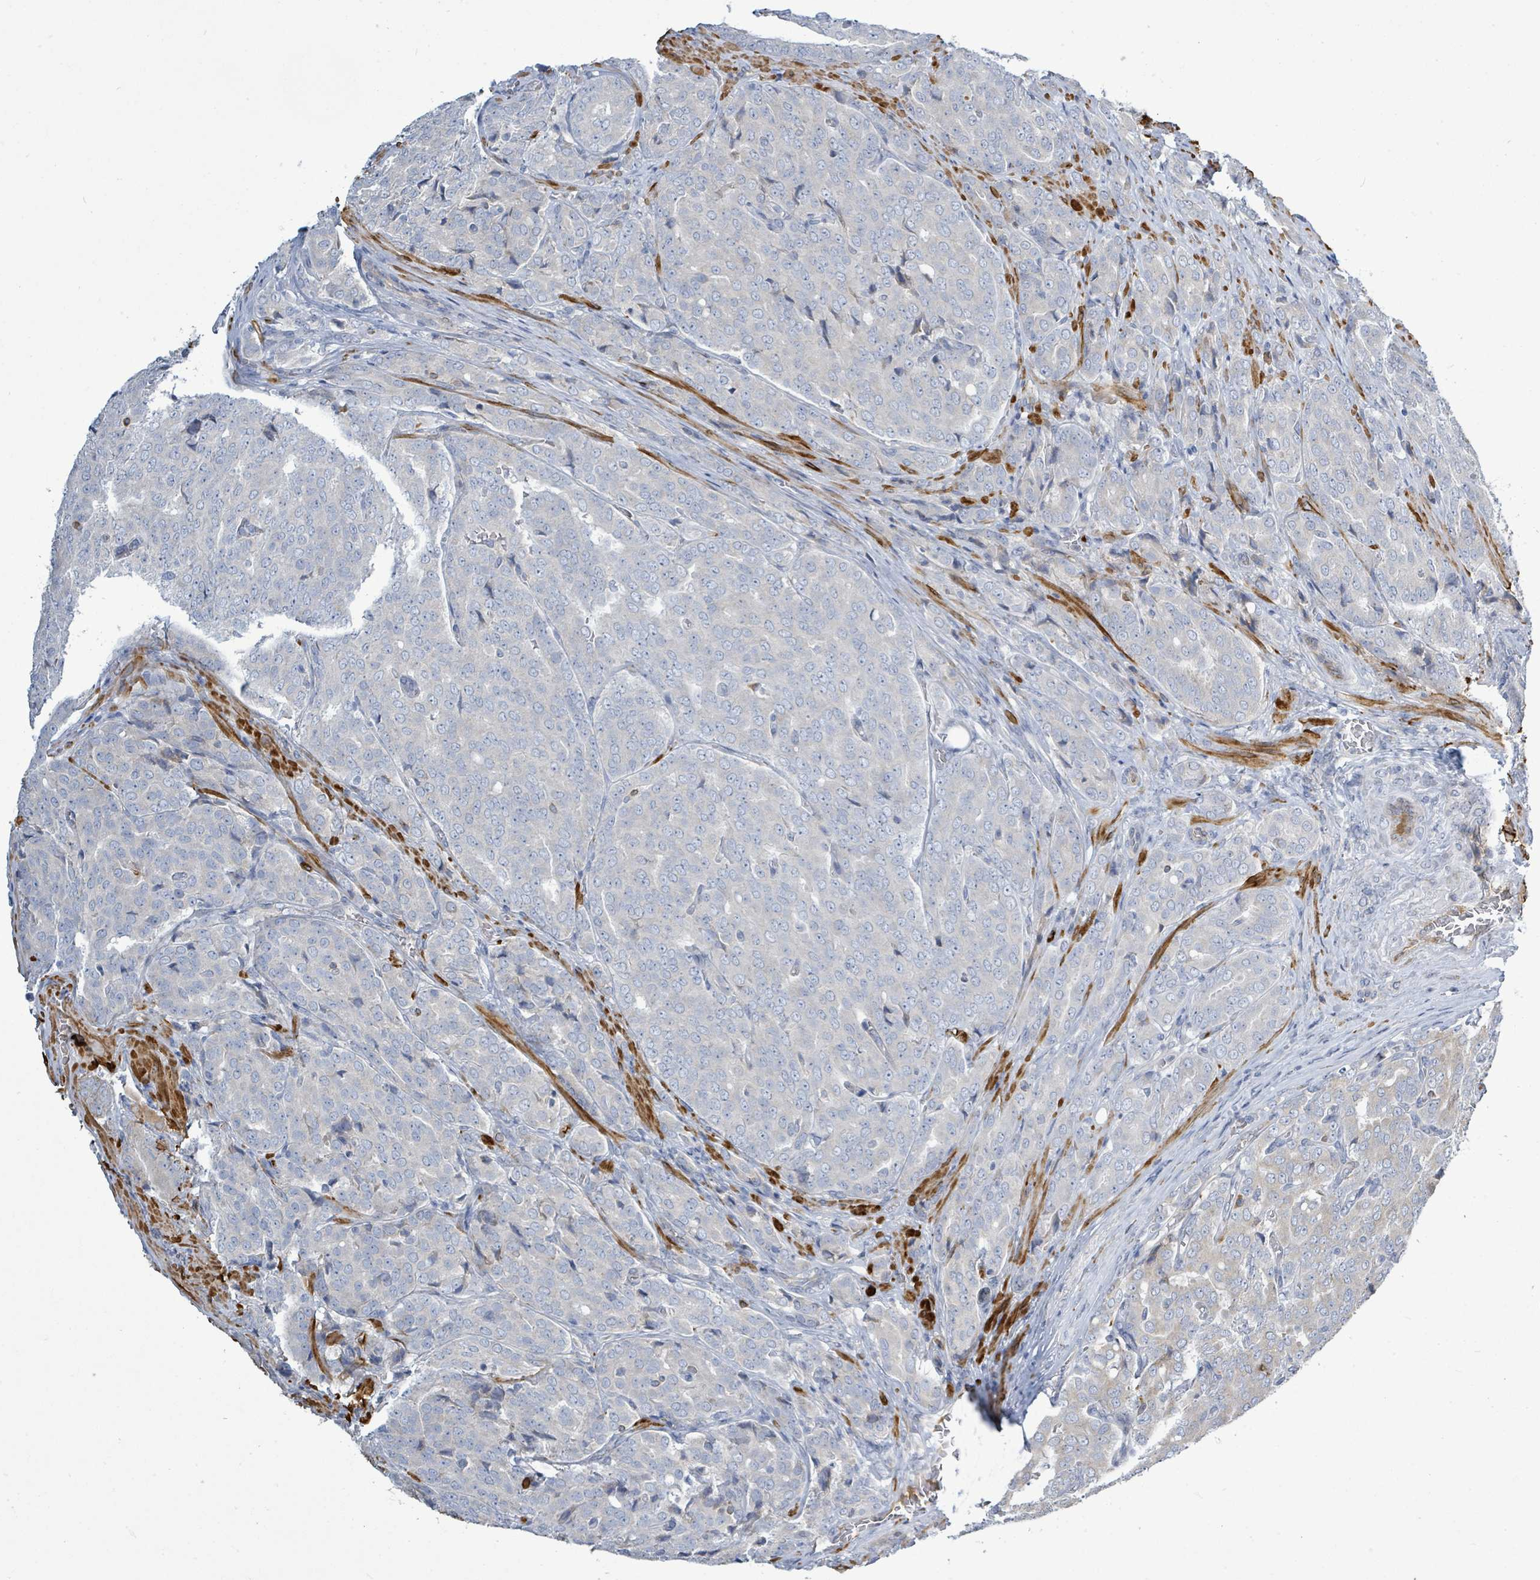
{"staining": {"intensity": "weak", "quantity": "25%-75%", "location": "cytoplasmic/membranous"}, "tissue": "prostate cancer", "cell_type": "Tumor cells", "image_type": "cancer", "snomed": [{"axis": "morphology", "description": "Adenocarcinoma, High grade"}, {"axis": "topography", "description": "Prostate"}], "caption": "IHC (DAB (3,3'-diaminobenzidine)) staining of prostate cancer demonstrates weak cytoplasmic/membranous protein staining in about 25%-75% of tumor cells.", "gene": "SIRPB1", "patient": {"sex": "male", "age": 68}}